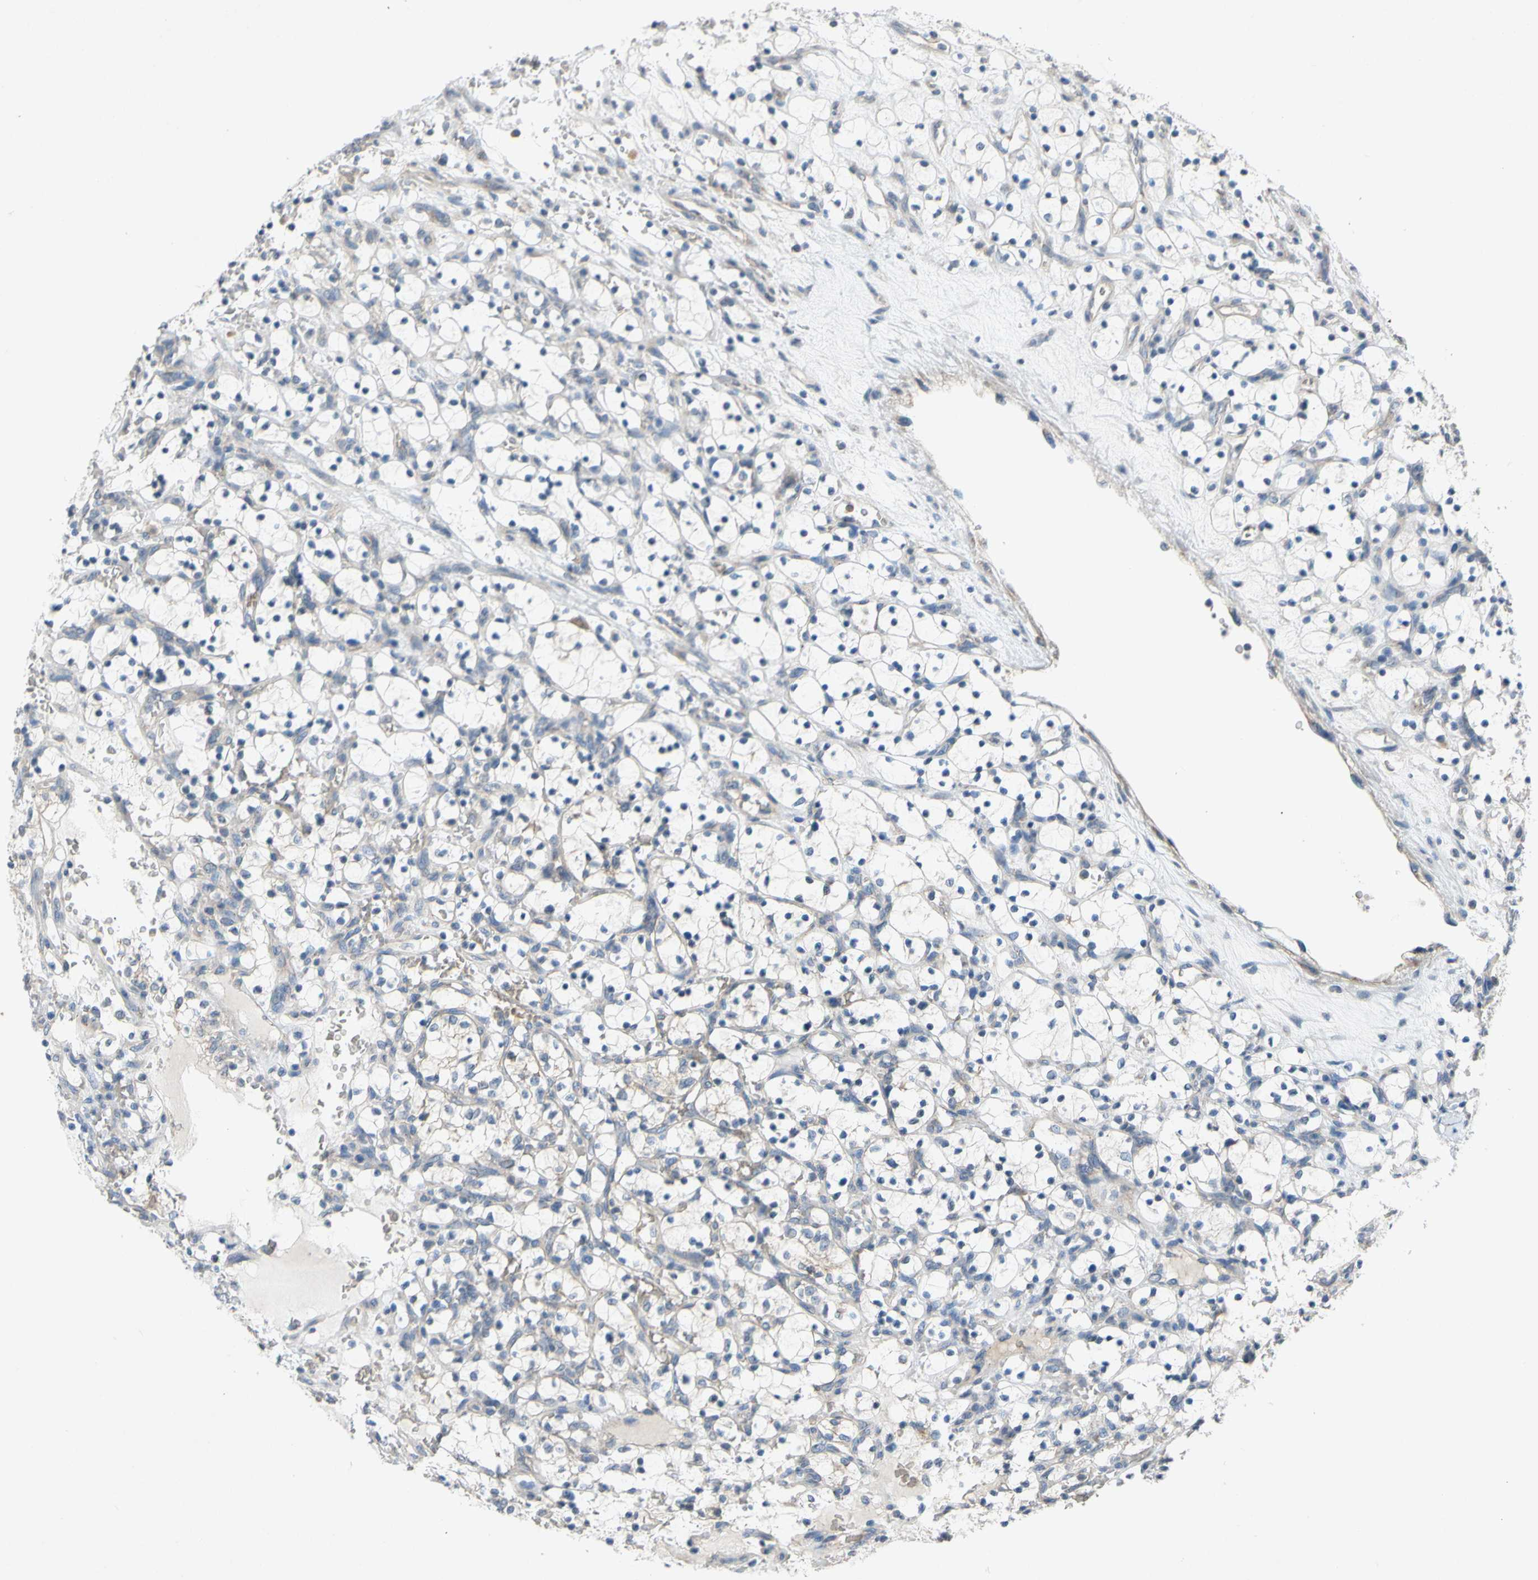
{"staining": {"intensity": "negative", "quantity": "none", "location": "none"}, "tissue": "renal cancer", "cell_type": "Tumor cells", "image_type": "cancer", "snomed": [{"axis": "morphology", "description": "Adenocarcinoma, NOS"}, {"axis": "topography", "description": "Kidney"}], "caption": "Immunohistochemistry image of neoplastic tissue: adenocarcinoma (renal) stained with DAB (3,3'-diaminobenzidine) reveals no significant protein staining in tumor cells.", "gene": "ADD2", "patient": {"sex": "female", "age": 69}}